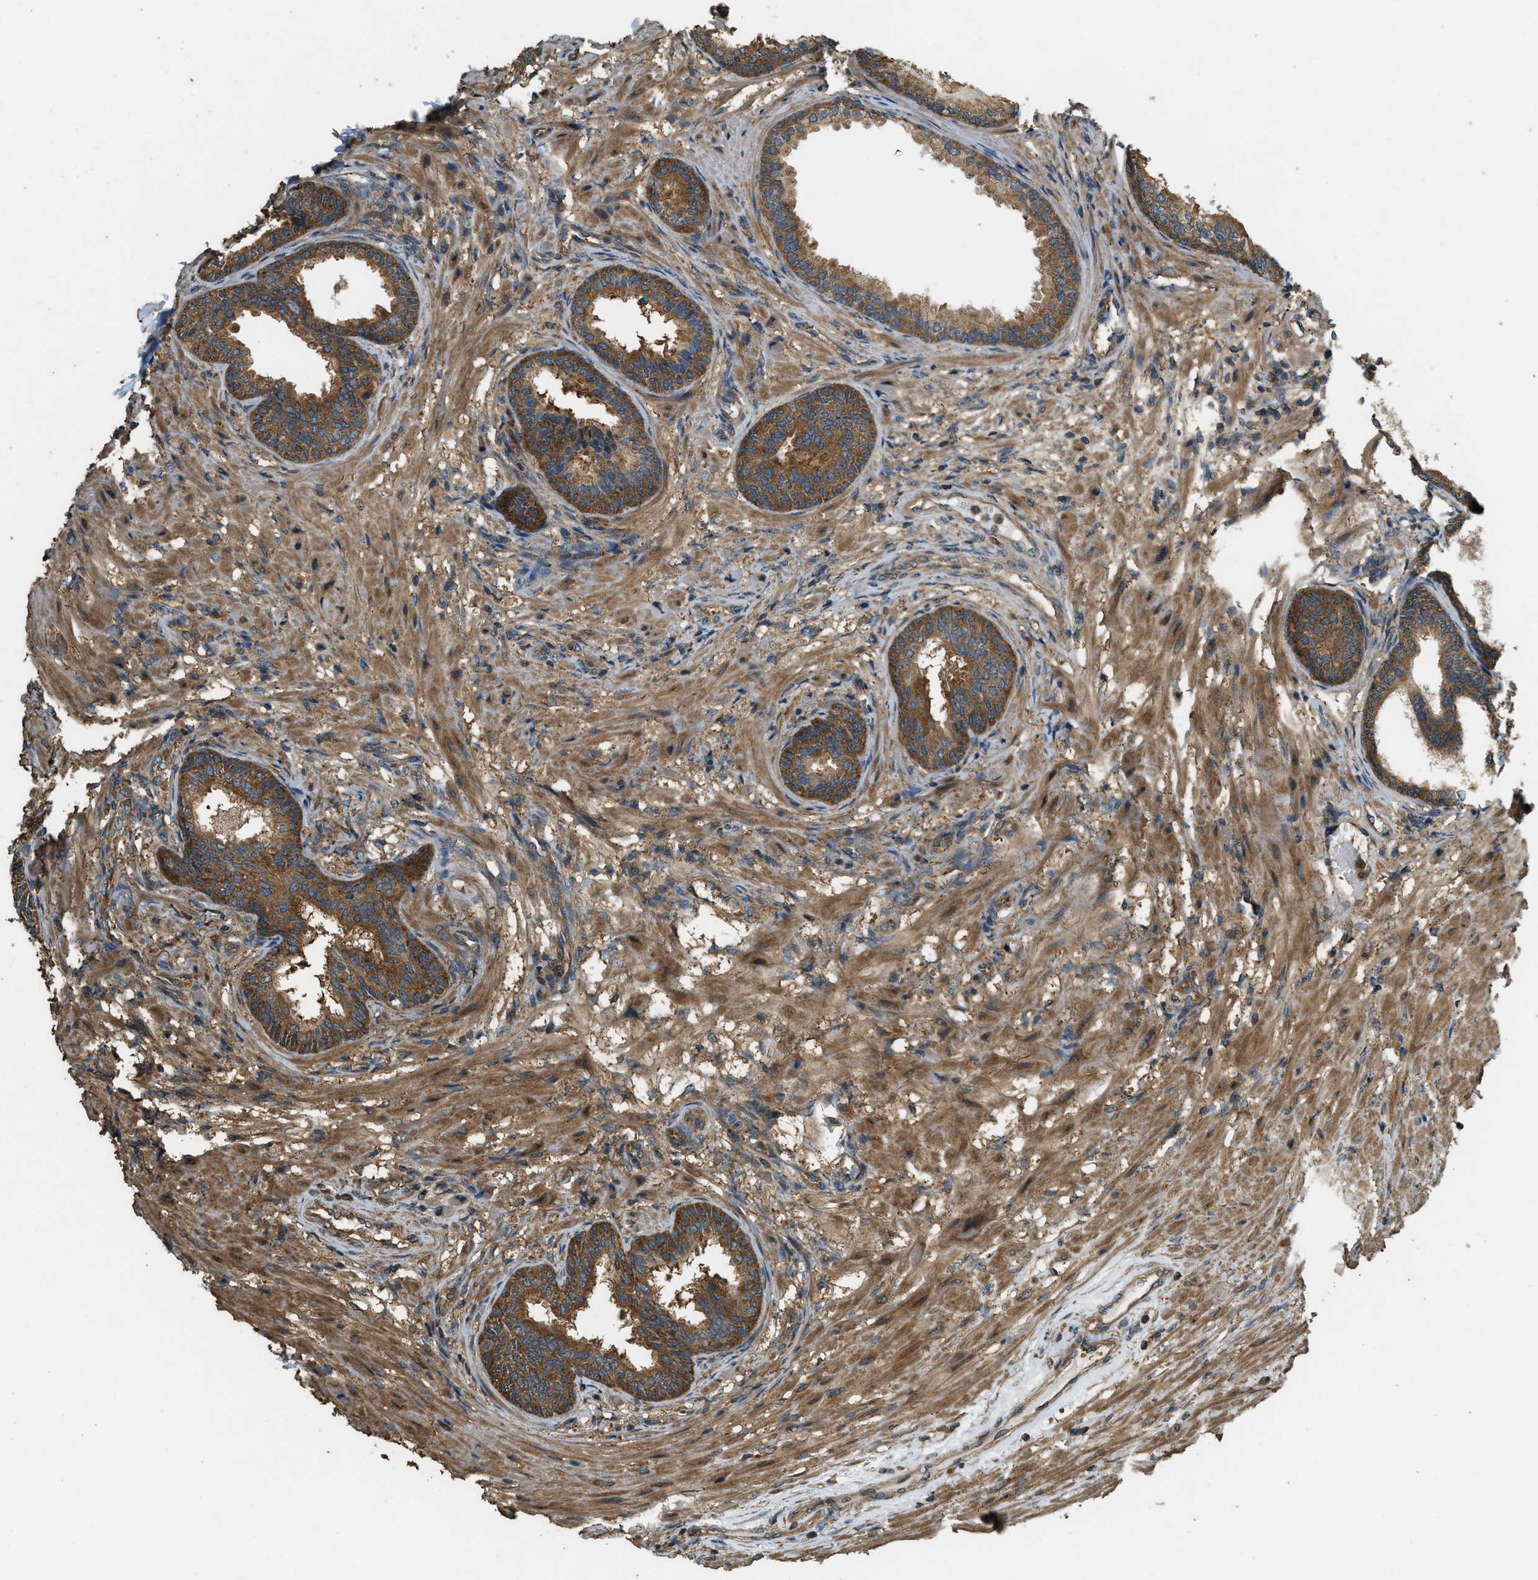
{"staining": {"intensity": "moderate", "quantity": ">75%", "location": "cytoplasmic/membranous"}, "tissue": "prostate", "cell_type": "Glandular cells", "image_type": "normal", "snomed": [{"axis": "morphology", "description": "Normal tissue, NOS"}, {"axis": "topography", "description": "Prostate"}], "caption": "This histopathology image reveals benign prostate stained with immunohistochemistry to label a protein in brown. The cytoplasmic/membranous of glandular cells show moderate positivity for the protein. Nuclei are counter-stained blue.", "gene": "MARS1", "patient": {"sex": "male", "age": 76}}